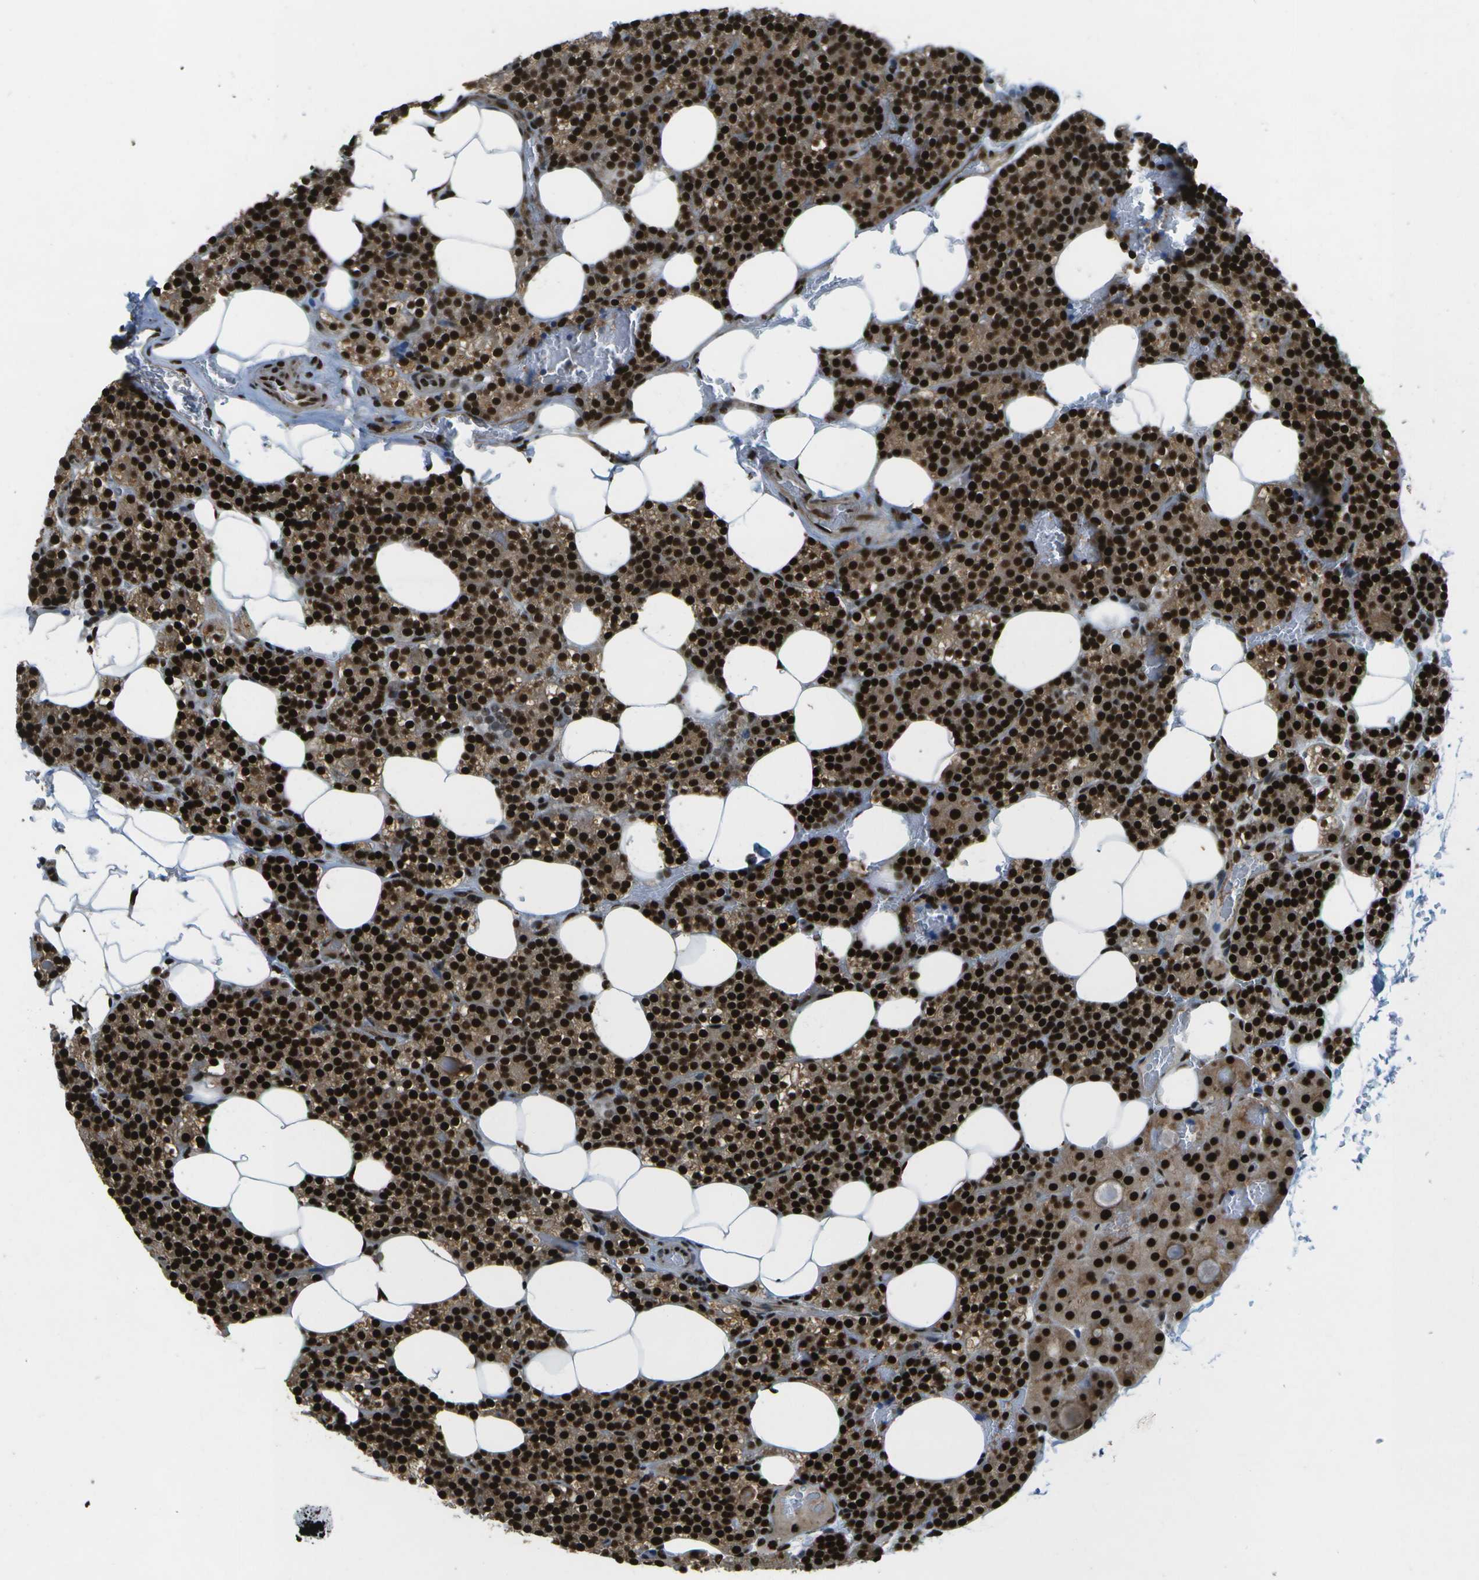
{"staining": {"intensity": "strong", "quantity": ">75%", "location": "cytoplasmic/membranous,nuclear"}, "tissue": "parathyroid gland", "cell_type": "Glandular cells", "image_type": "normal", "snomed": [{"axis": "morphology", "description": "Normal tissue, NOS"}, {"axis": "morphology", "description": "Inflammation chronic"}, {"axis": "morphology", "description": "Goiter, colloid"}, {"axis": "topography", "description": "Thyroid gland"}, {"axis": "topography", "description": "Parathyroid gland"}], "caption": "A histopathology image of human parathyroid gland stained for a protein displays strong cytoplasmic/membranous,nuclear brown staining in glandular cells.", "gene": "GANC", "patient": {"sex": "male", "age": 65}}